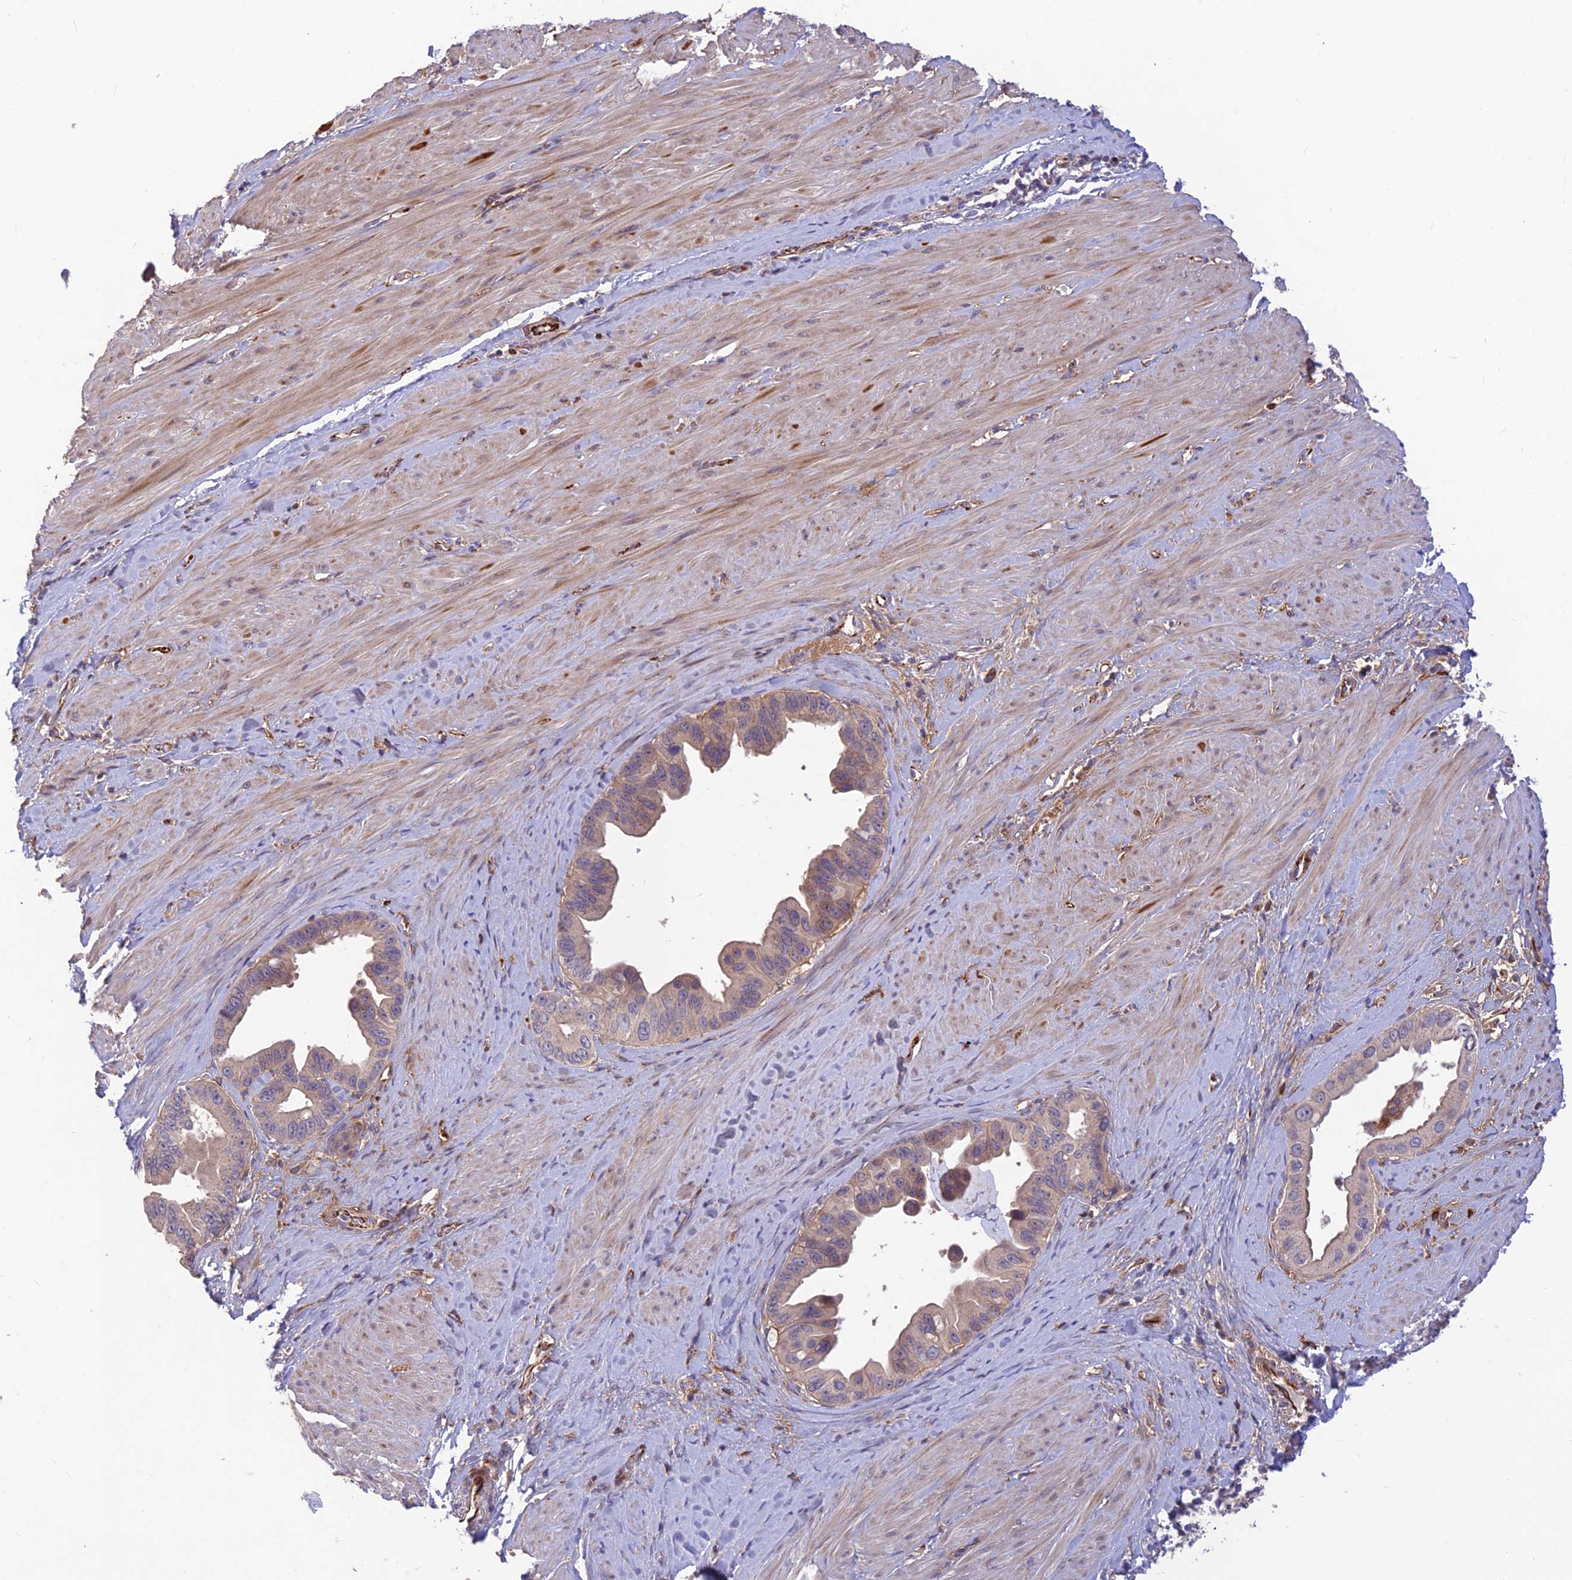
{"staining": {"intensity": "weak", "quantity": "<25%", "location": "cytoplasmic/membranous"}, "tissue": "pancreatic cancer", "cell_type": "Tumor cells", "image_type": "cancer", "snomed": [{"axis": "morphology", "description": "Adenocarcinoma, NOS"}, {"axis": "topography", "description": "Pancreas"}], "caption": "This photomicrograph is of pancreatic cancer (adenocarcinoma) stained with immunohistochemistry to label a protein in brown with the nuclei are counter-stained blue. There is no staining in tumor cells. (DAB (3,3'-diaminobenzidine) immunohistochemistry (IHC) visualized using brightfield microscopy, high magnification).", "gene": "ST8SIA5", "patient": {"sex": "female", "age": 56}}